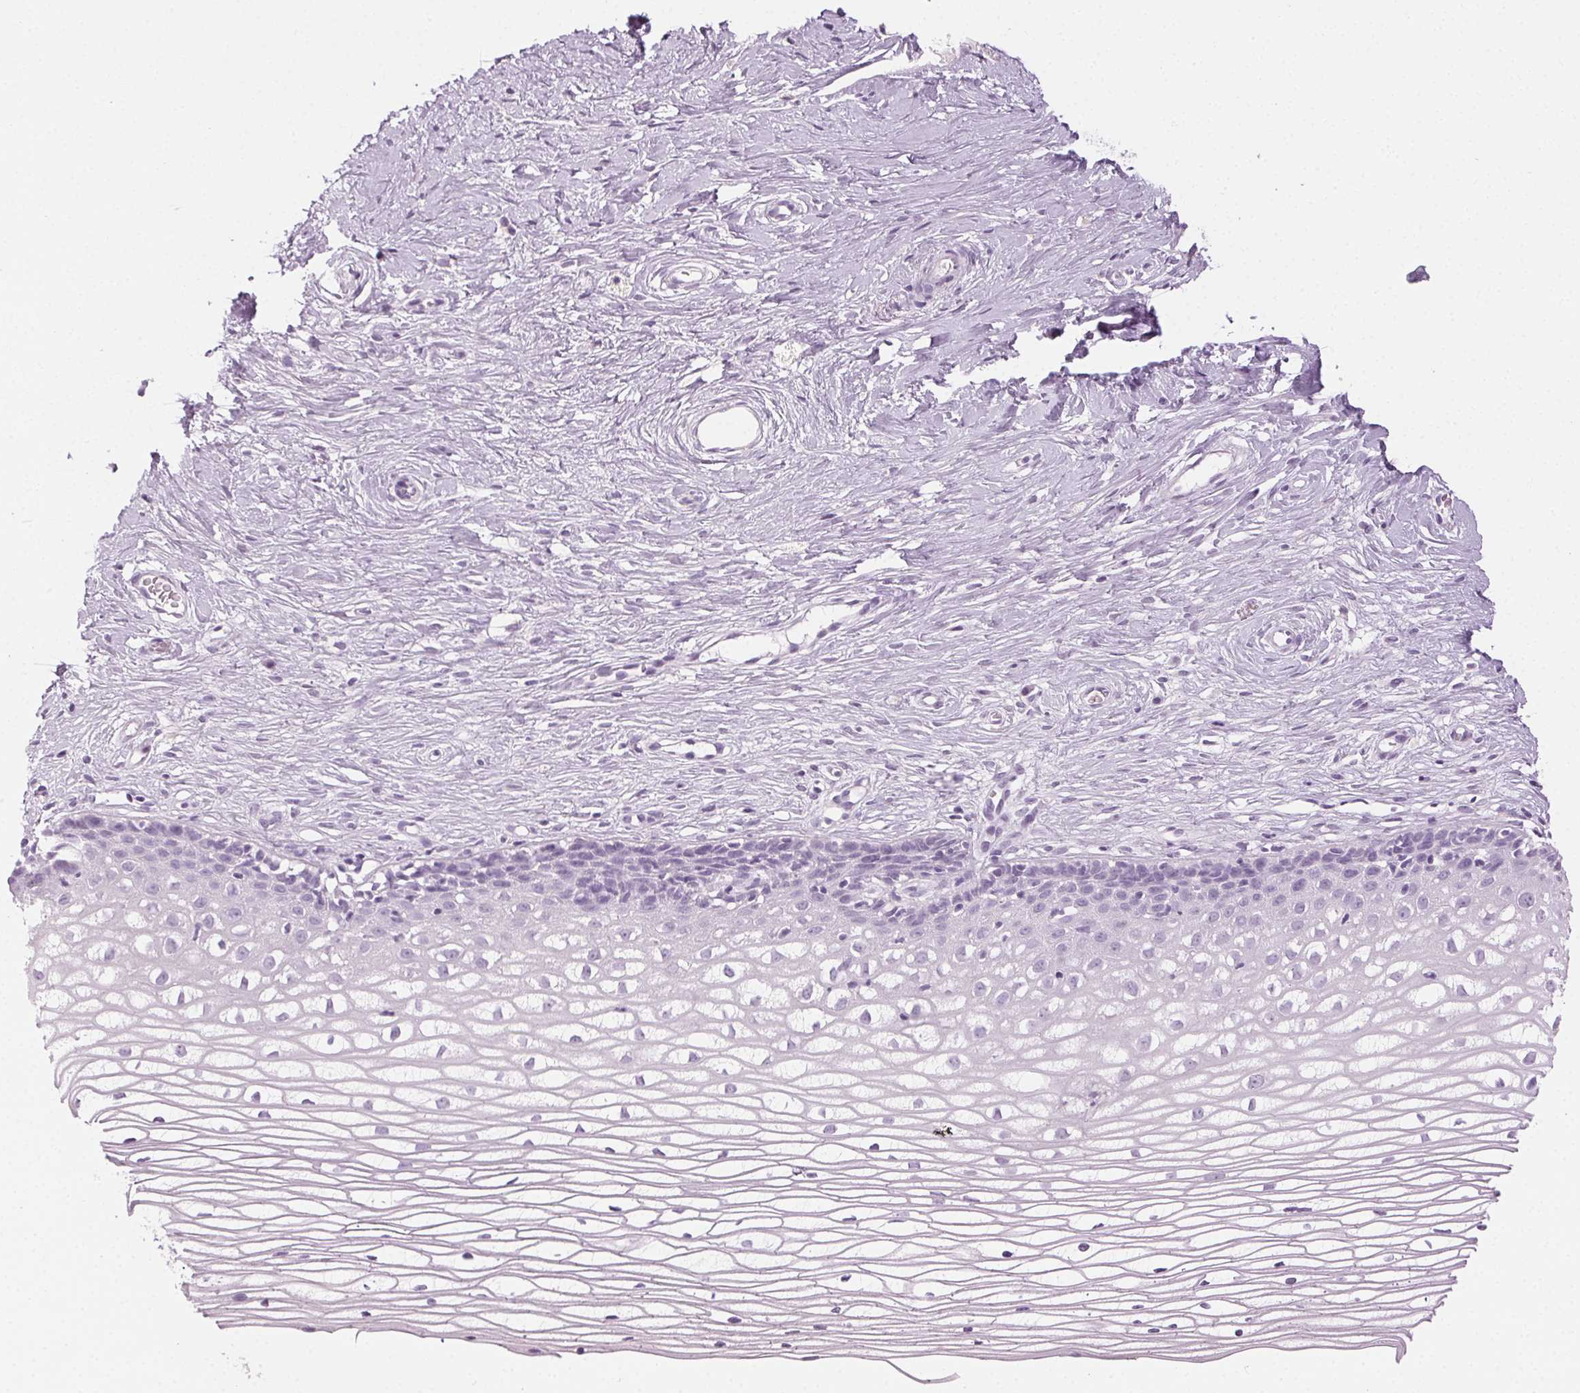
{"staining": {"intensity": "negative", "quantity": "none", "location": "none"}, "tissue": "cervix", "cell_type": "Glandular cells", "image_type": "normal", "snomed": [{"axis": "morphology", "description": "Normal tissue, NOS"}, {"axis": "topography", "description": "Cervix"}], "caption": "IHC histopathology image of normal human cervix stained for a protein (brown), which reveals no staining in glandular cells. Nuclei are stained in blue.", "gene": "MPO", "patient": {"sex": "female", "age": 40}}